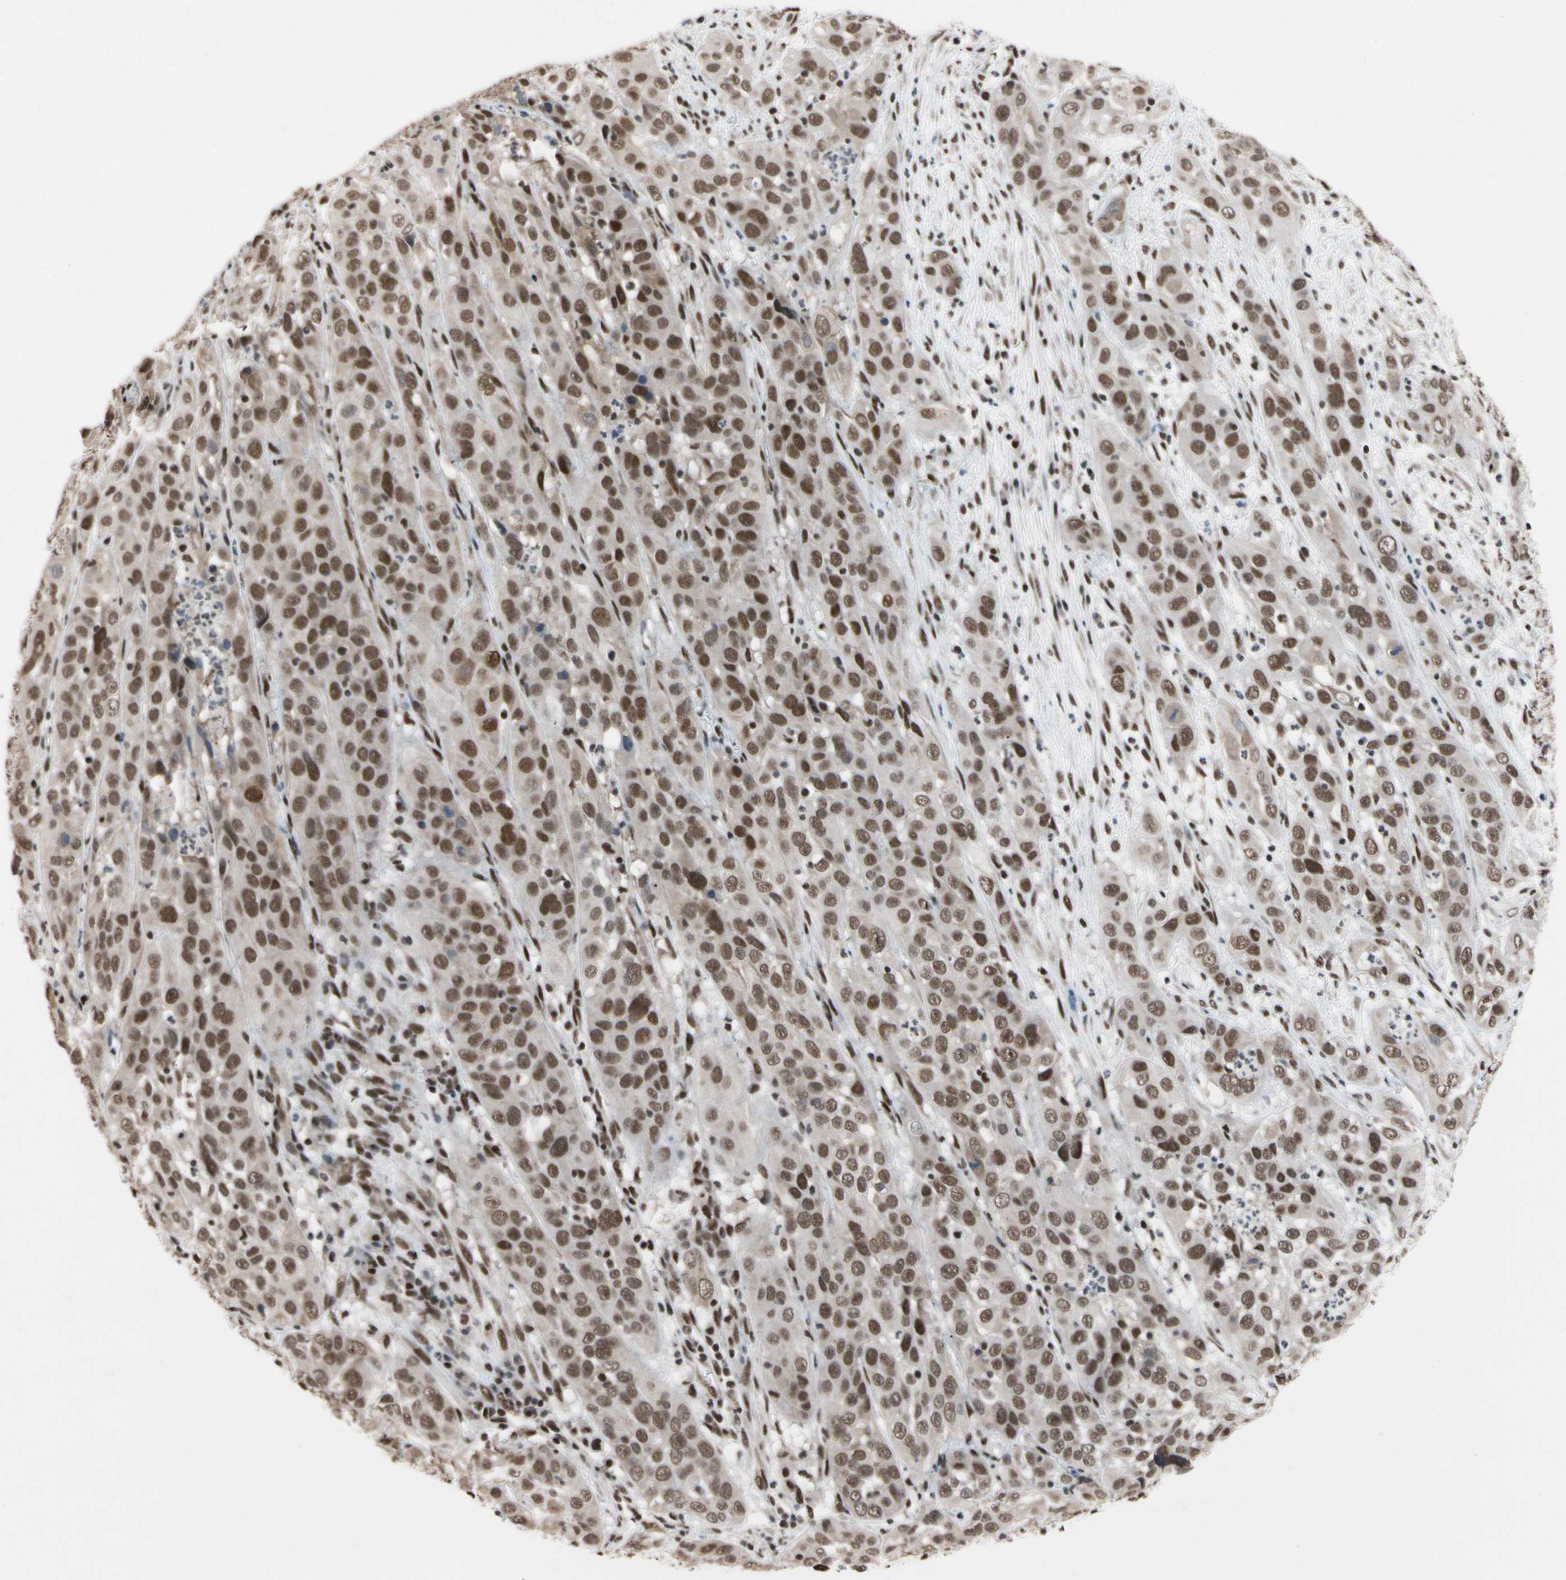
{"staining": {"intensity": "moderate", "quantity": ">75%", "location": "nuclear"}, "tissue": "cervical cancer", "cell_type": "Tumor cells", "image_type": "cancer", "snomed": [{"axis": "morphology", "description": "Squamous cell carcinoma, NOS"}, {"axis": "topography", "description": "Cervix"}], "caption": "Brown immunohistochemical staining in human cervical cancer exhibits moderate nuclear staining in approximately >75% of tumor cells. (Brightfield microscopy of DAB IHC at high magnification).", "gene": "FAM98B", "patient": {"sex": "female", "age": 32}}